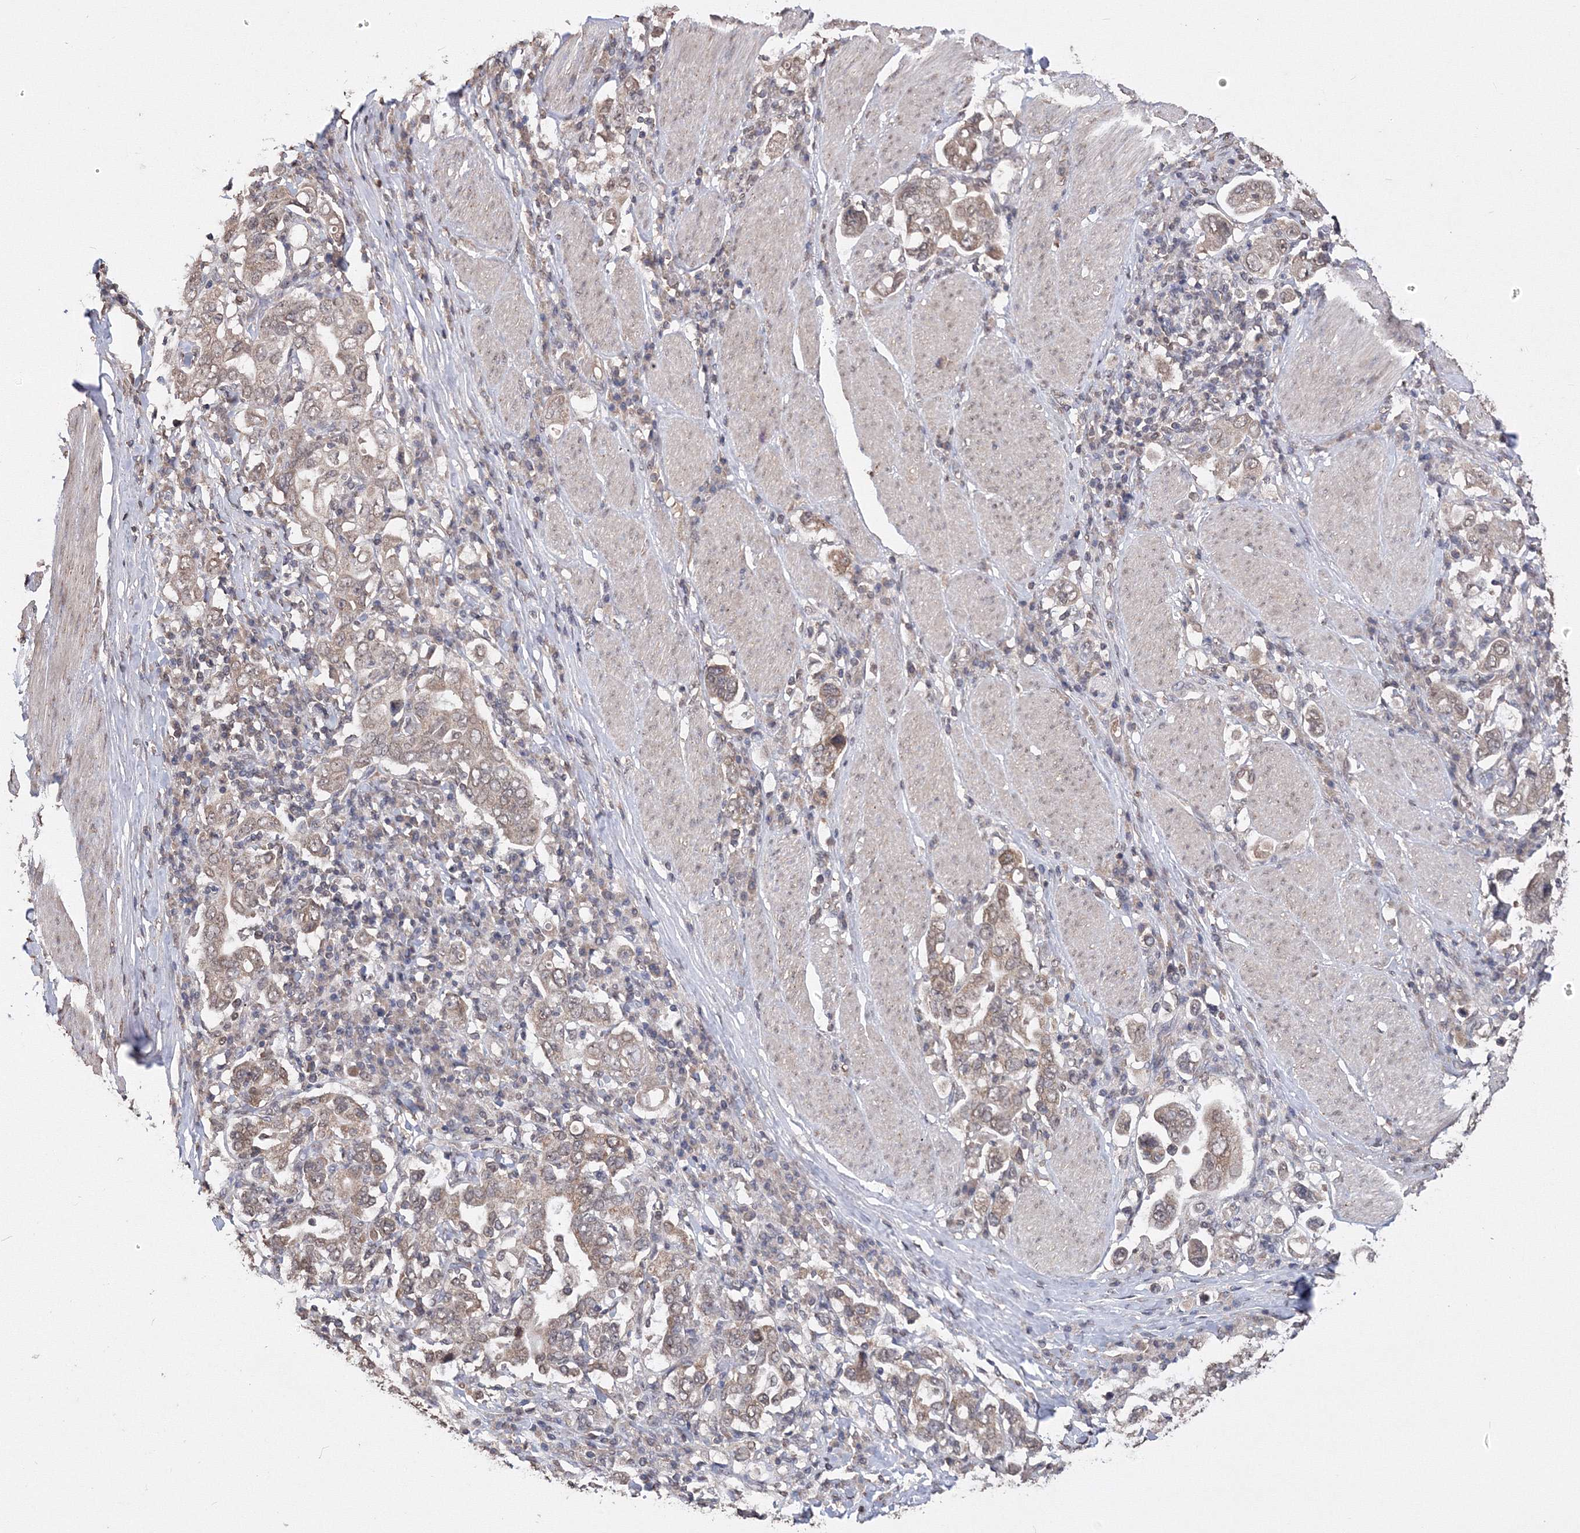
{"staining": {"intensity": "weak", "quantity": ">75%", "location": "cytoplasmic/membranous,nuclear"}, "tissue": "stomach cancer", "cell_type": "Tumor cells", "image_type": "cancer", "snomed": [{"axis": "morphology", "description": "Adenocarcinoma, NOS"}, {"axis": "topography", "description": "Stomach, upper"}], "caption": "This micrograph demonstrates adenocarcinoma (stomach) stained with immunohistochemistry (IHC) to label a protein in brown. The cytoplasmic/membranous and nuclear of tumor cells show weak positivity for the protein. Nuclei are counter-stained blue.", "gene": "GPN1", "patient": {"sex": "male", "age": 62}}